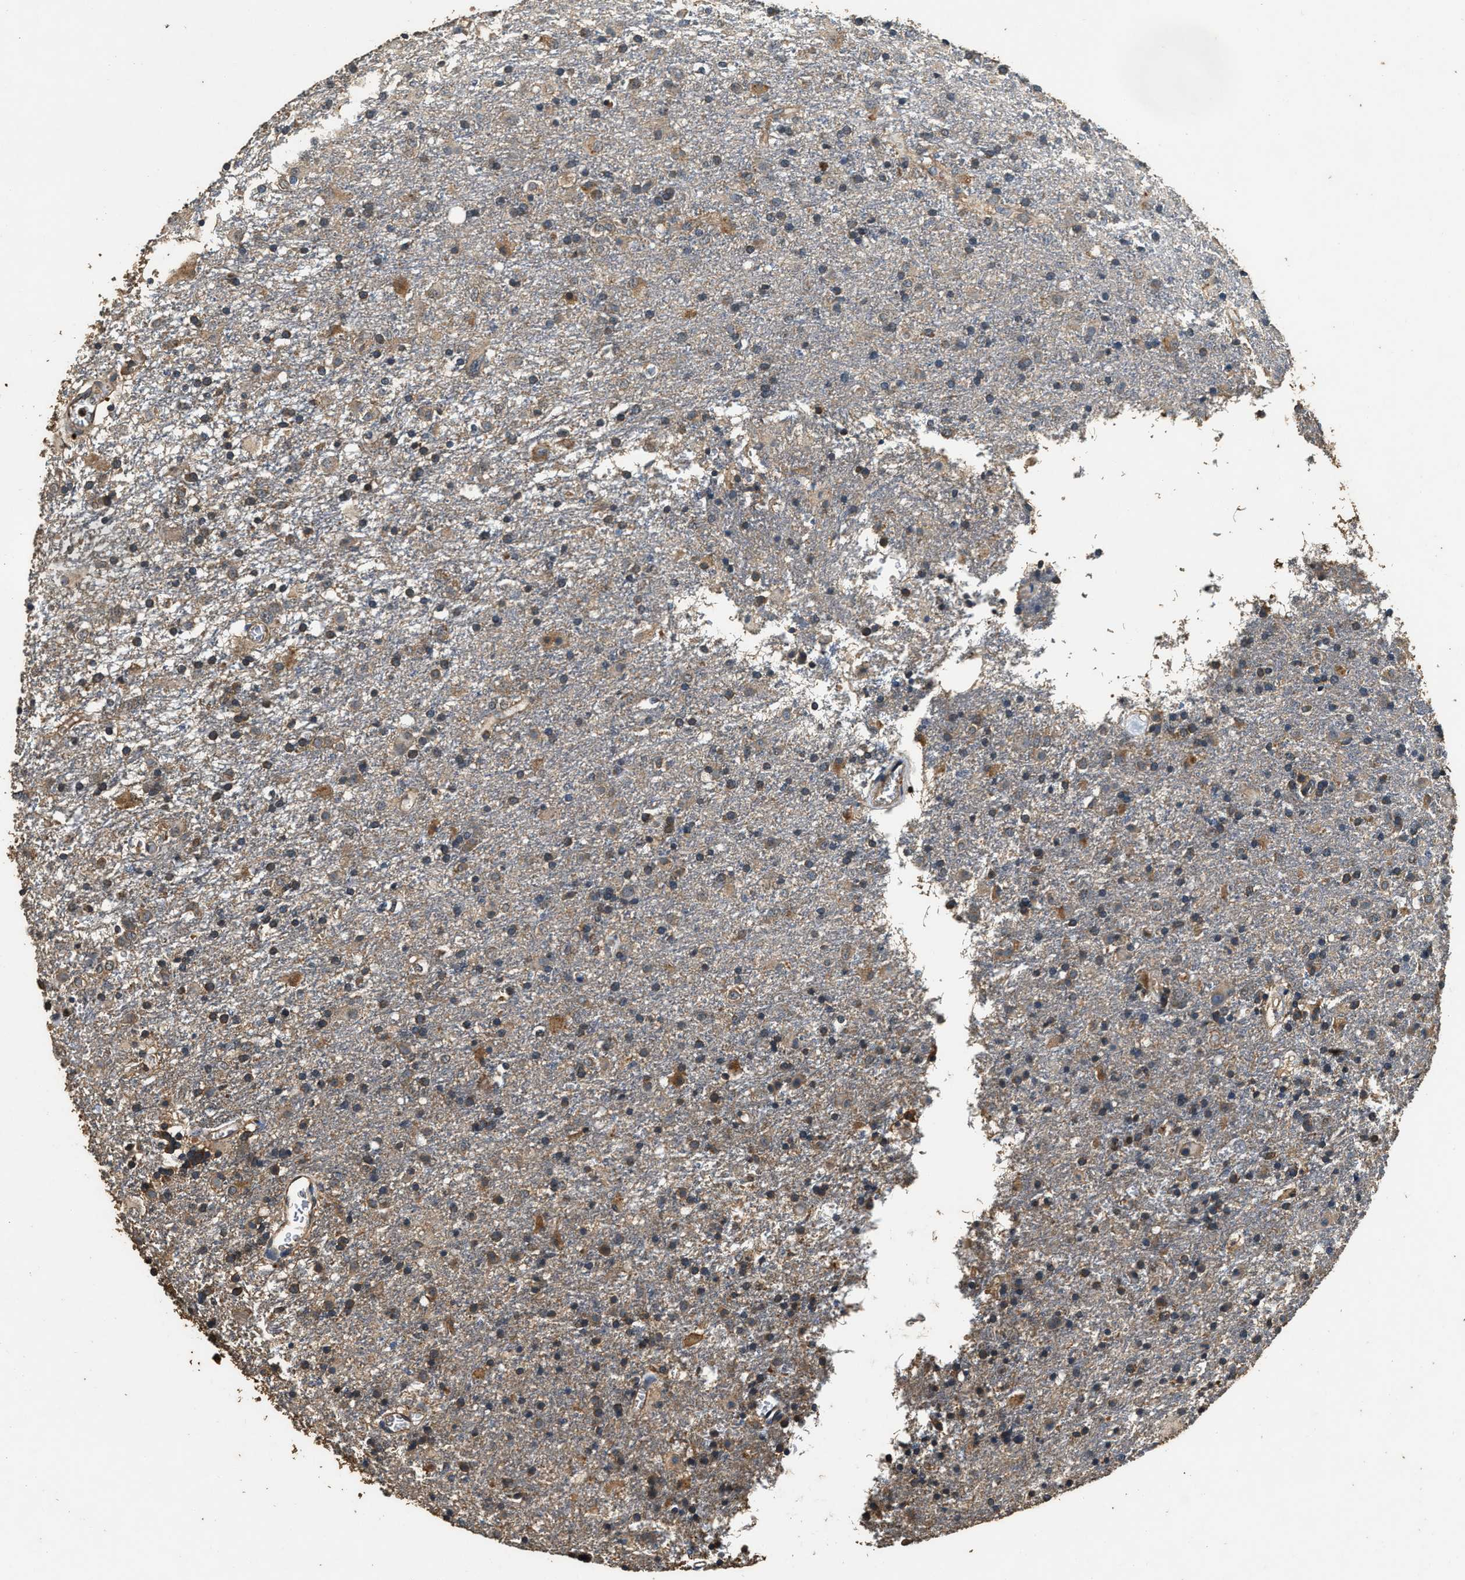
{"staining": {"intensity": "weak", "quantity": "25%-75%", "location": "cytoplasmic/membranous"}, "tissue": "glioma", "cell_type": "Tumor cells", "image_type": "cancer", "snomed": [{"axis": "morphology", "description": "Glioma, malignant, Low grade"}, {"axis": "topography", "description": "Brain"}], "caption": "Immunohistochemical staining of low-grade glioma (malignant) exhibits low levels of weak cytoplasmic/membranous protein expression in approximately 25%-75% of tumor cells.", "gene": "MIB1", "patient": {"sex": "male", "age": 65}}